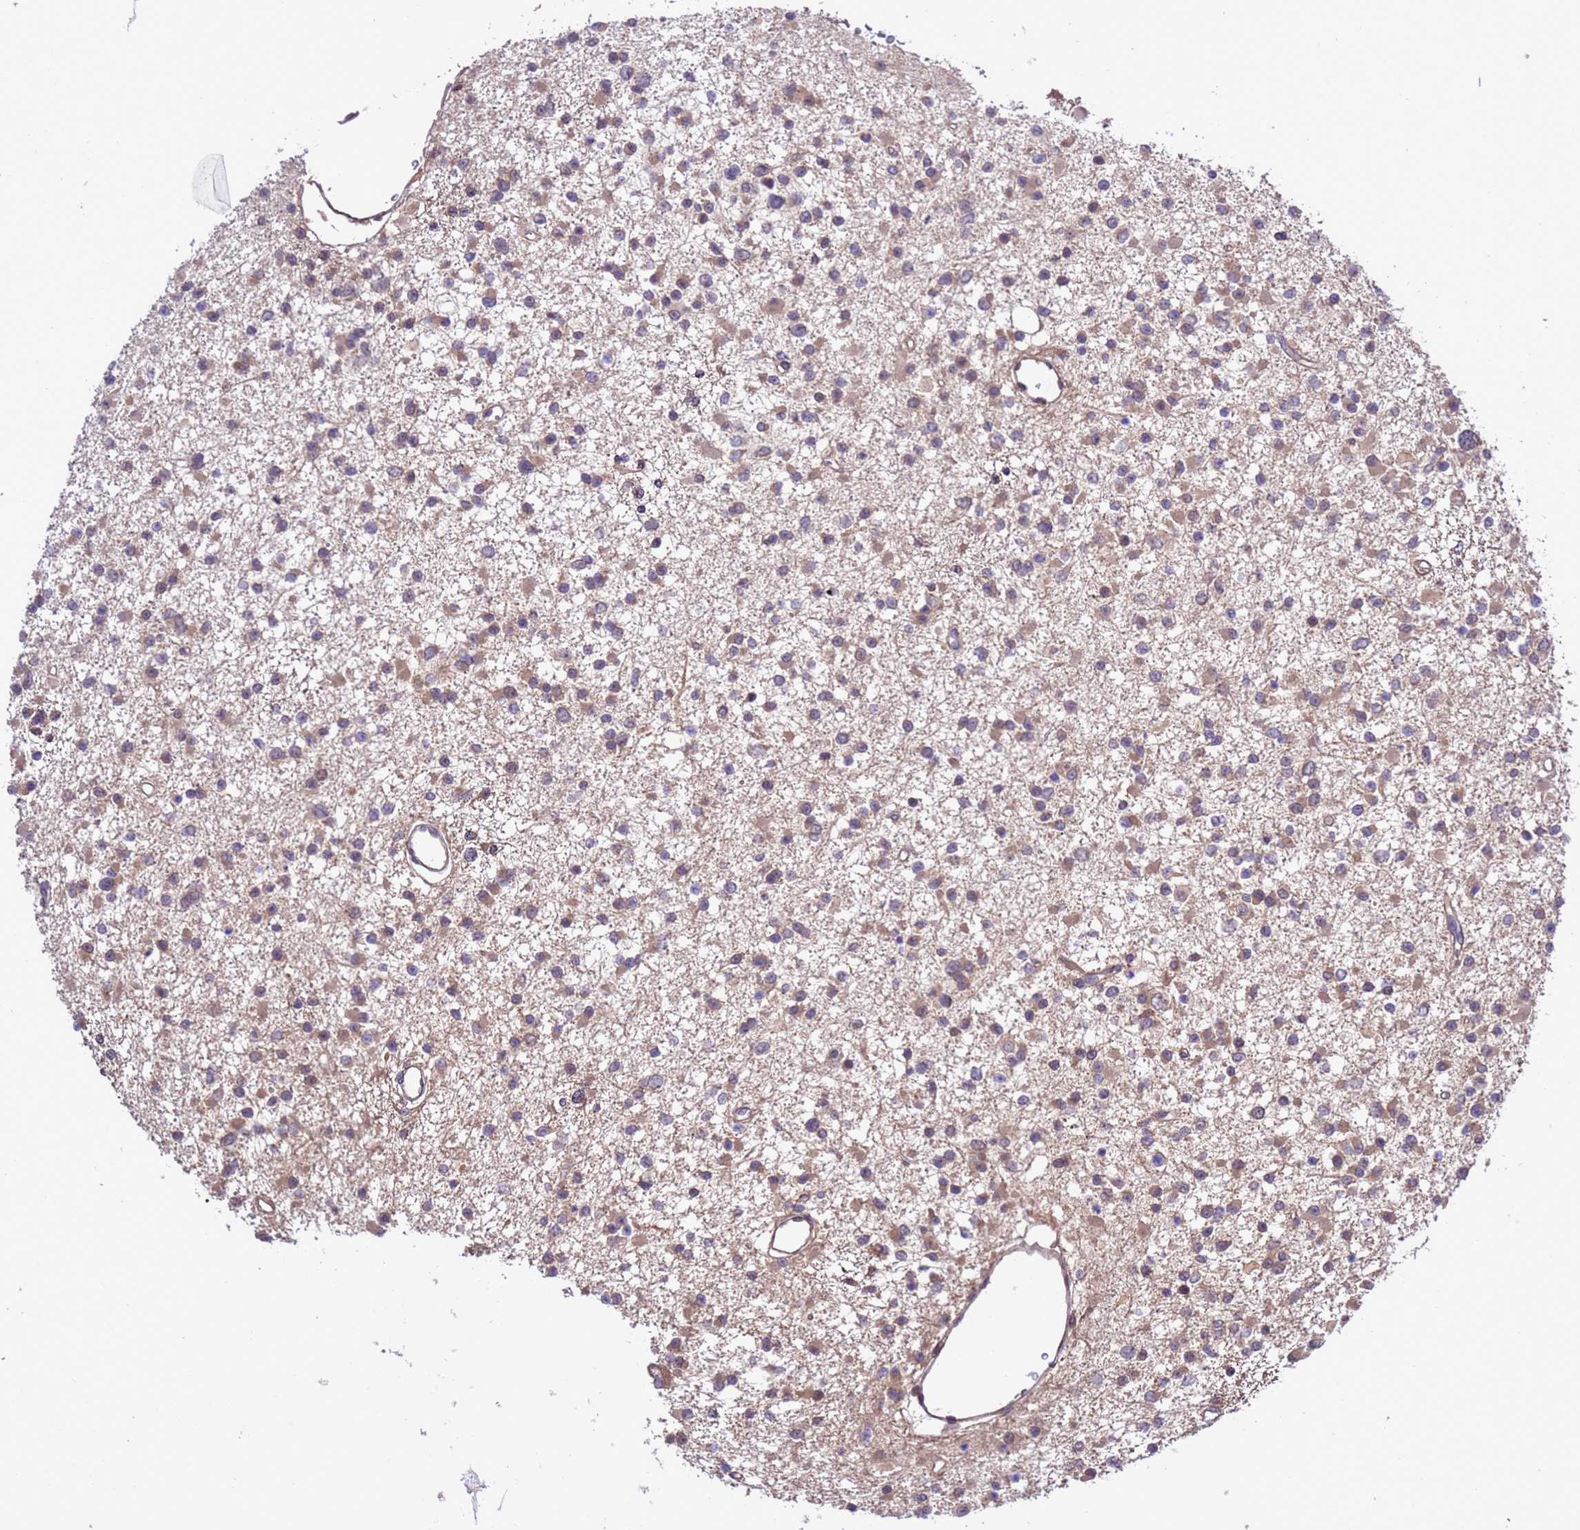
{"staining": {"intensity": "weak", "quantity": ">75%", "location": "cytoplasmic/membranous"}, "tissue": "glioma", "cell_type": "Tumor cells", "image_type": "cancer", "snomed": [{"axis": "morphology", "description": "Glioma, malignant, Low grade"}, {"axis": "topography", "description": "Brain"}], "caption": "The immunohistochemical stain labels weak cytoplasmic/membranous staining in tumor cells of glioma tissue.", "gene": "ZFP69B", "patient": {"sex": "female", "age": 22}}